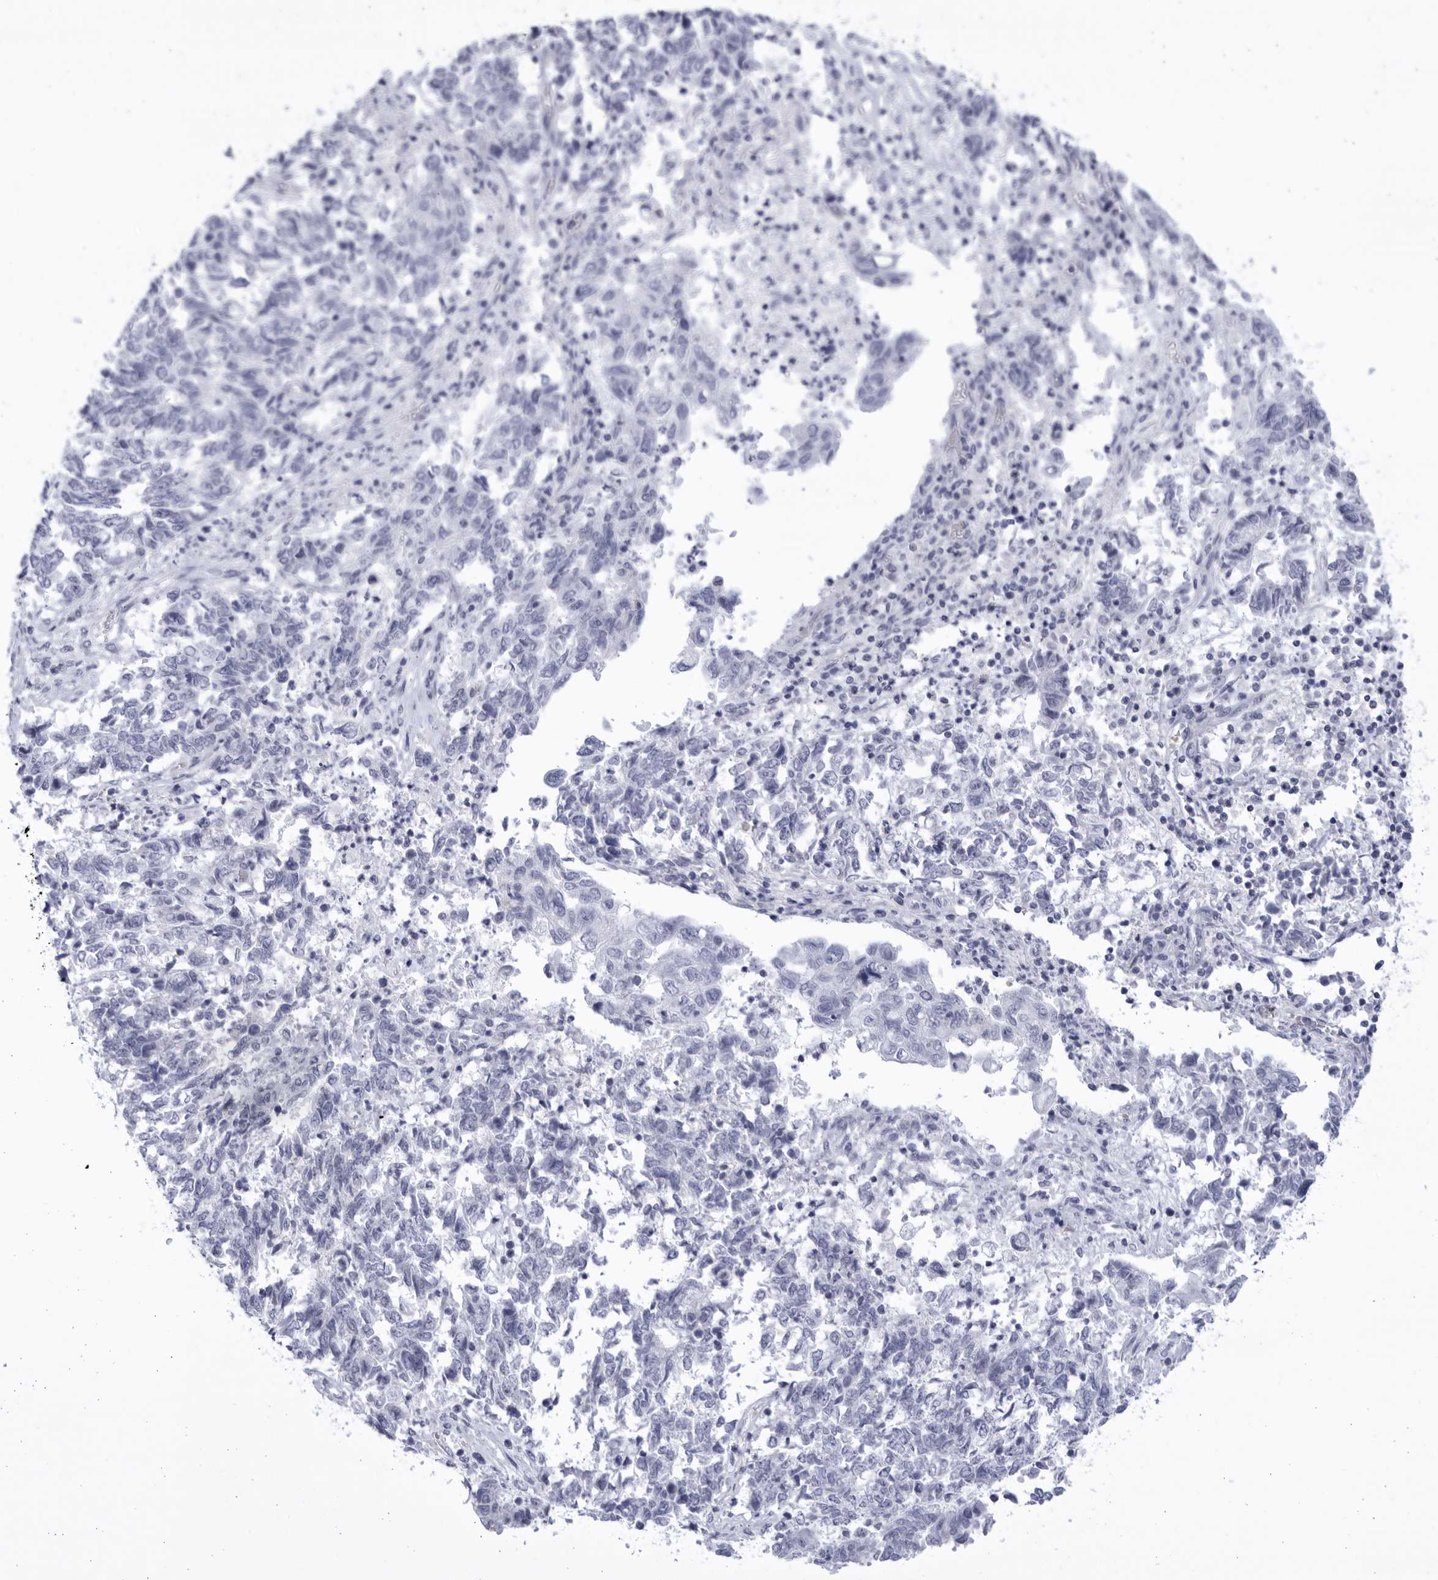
{"staining": {"intensity": "negative", "quantity": "none", "location": "none"}, "tissue": "endometrial cancer", "cell_type": "Tumor cells", "image_type": "cancer", "snomed": [{"axis": "morphology", "description": "Adenocarcinoma, NOS"}, {"axis": "topography", "description": "Endometrium"}], "caption": "Immunohistochemistry (IHC) of human endometrial cancer displays no staining in tumor cells. (DAB IHC visualized using brightfield microscopy, high magnification).", "gene": "CCDC181", "patient": {"sex": "female", "age": 80}}